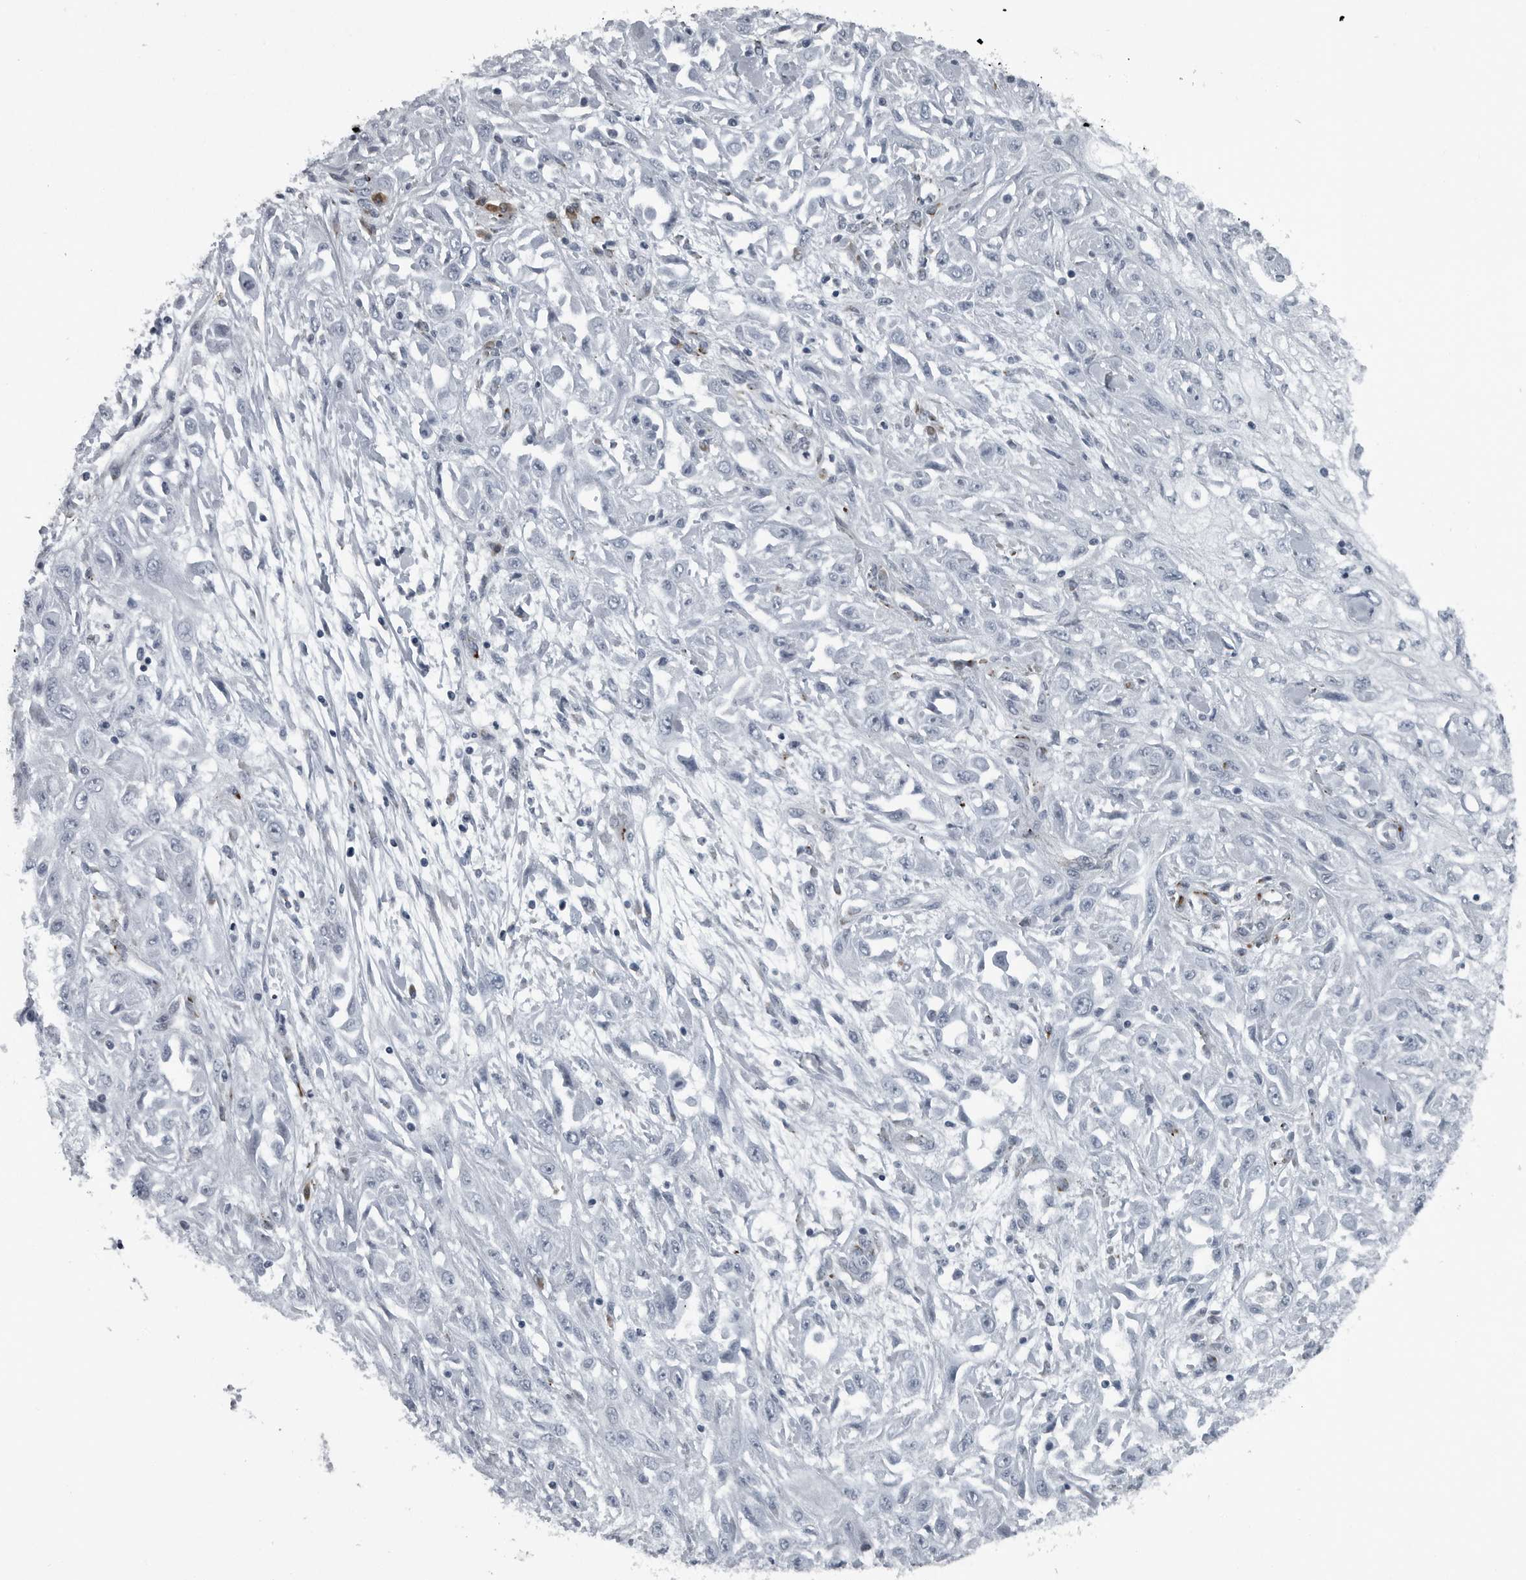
{"staining": {"intensity": "negative", "quantity": "none", "location": "none"}, "tissue": "skin cancer", "cell_type": "Tumor cells", "image_type": "cancer", "snomed": [{"axis": "morphology", "description": "Squamous cell carcinoma, NOS"}, {"axis": "morphology", "description": "Squamous cell carcinoma, metastatic, NOS"}, {"axis": "topography", "description": "Skin"}, {"axis": "topography", "description": "Lymph node"}], "caption": "High magnification brightfield microscopy of skin cancer stained with DAB (3,3'-diaminobenzidine) (brown) and counterstained with hematoxylin (blue): tumor cells show no significant staining.", "gene": "DNAAF11", "patient": {"sex": "male", "age": 75}}